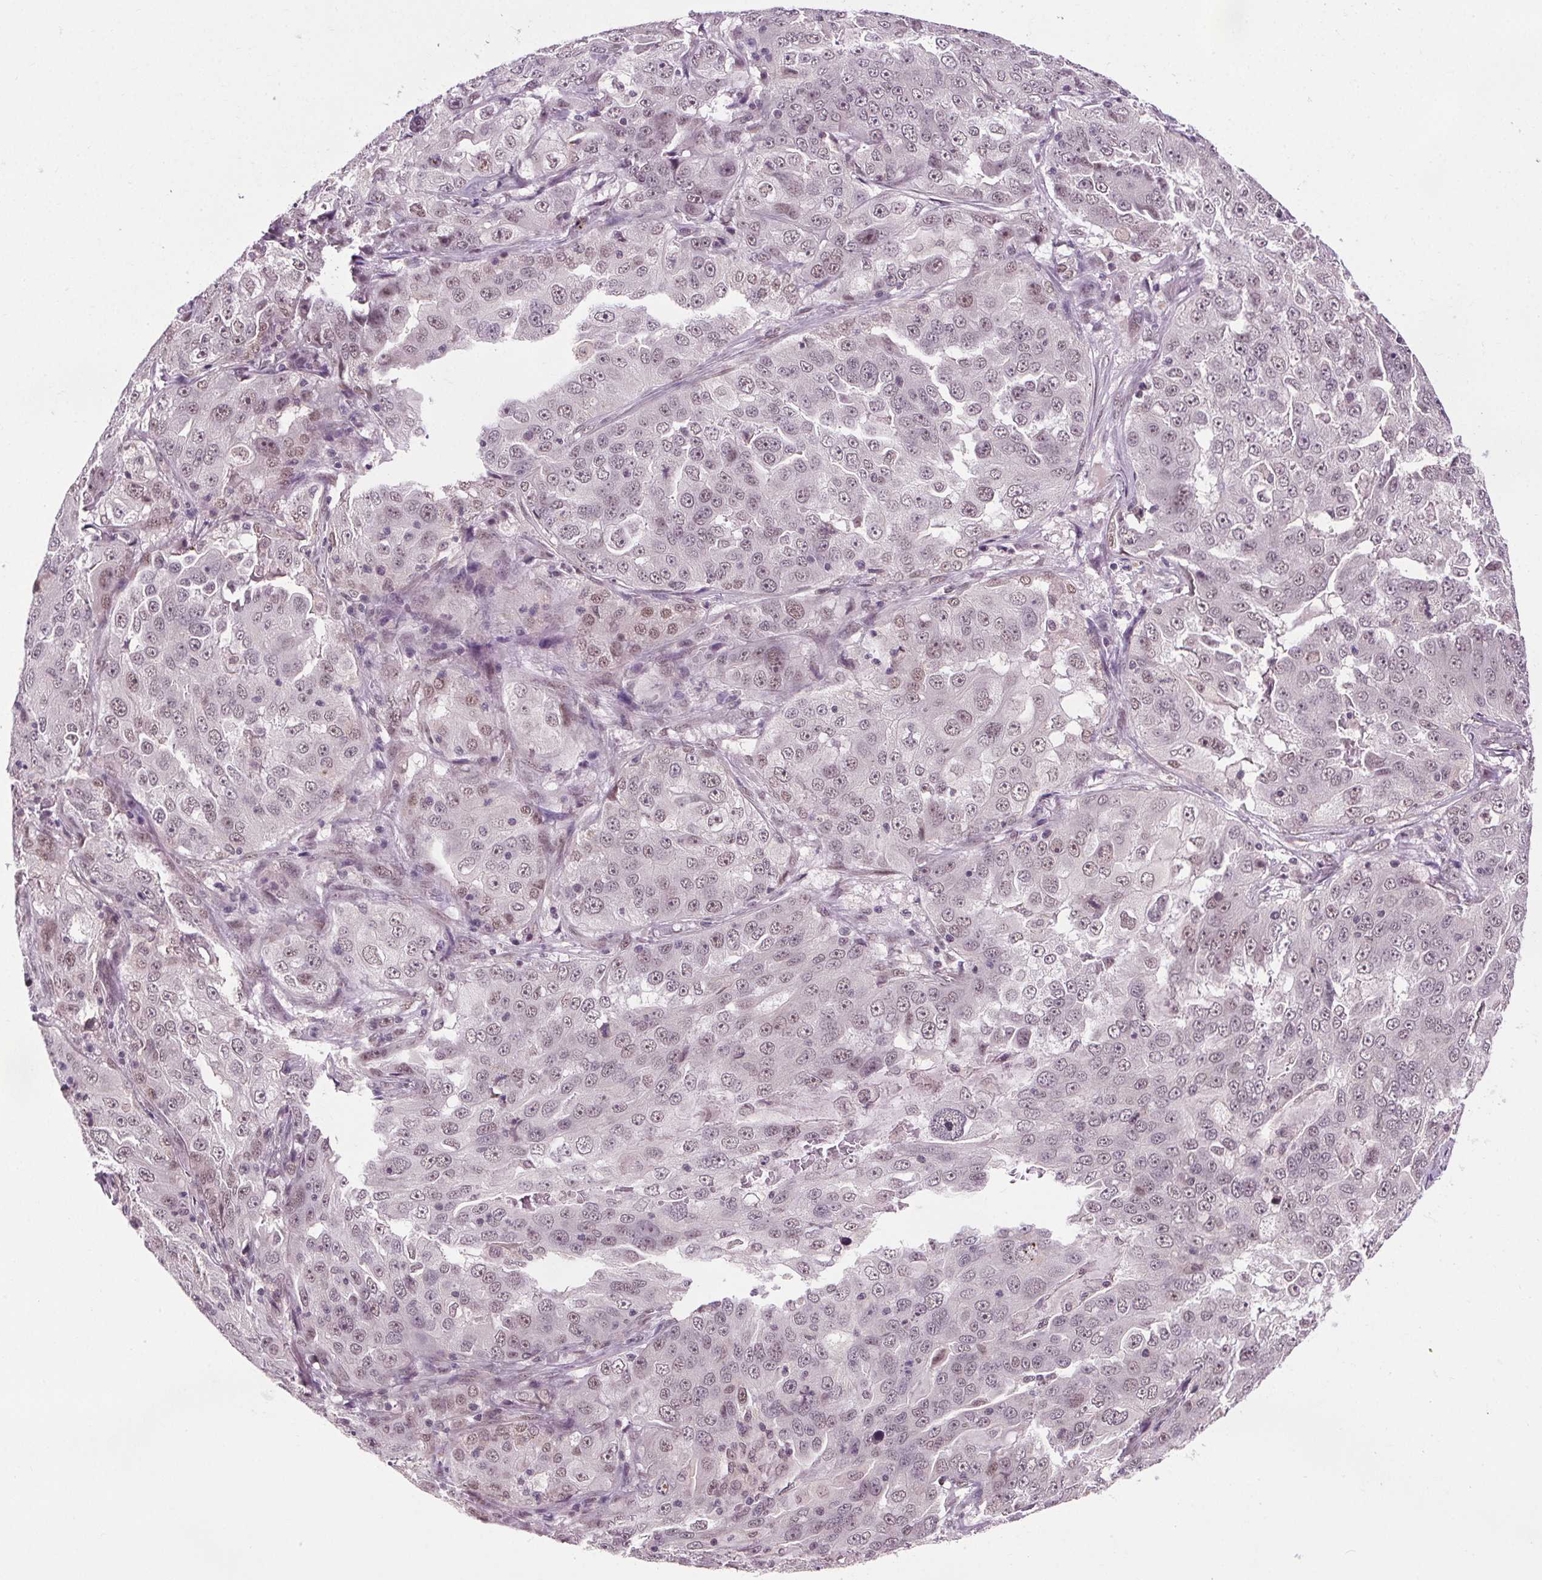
{"staining": {"intensity": "weak", "quantity": "25%-75%", "location": "nuclear"}, "tissue": "lung cancer", "cell_type": "Tumor cells", "image_type": "cancer", "snomed": [{"axis": "morphology", "description": "Adenocarcinoma, NOS"}, {"axis": "topography", "description": "Lung"}], "caption": "Immunohistochemical staining of adenocarcinoma (lung) displays low levels of weak nuclear expression in approximately 25%-75% of tumor cells.", "gene": "MED6", "patient": {"sex": "female", "age": 61}}